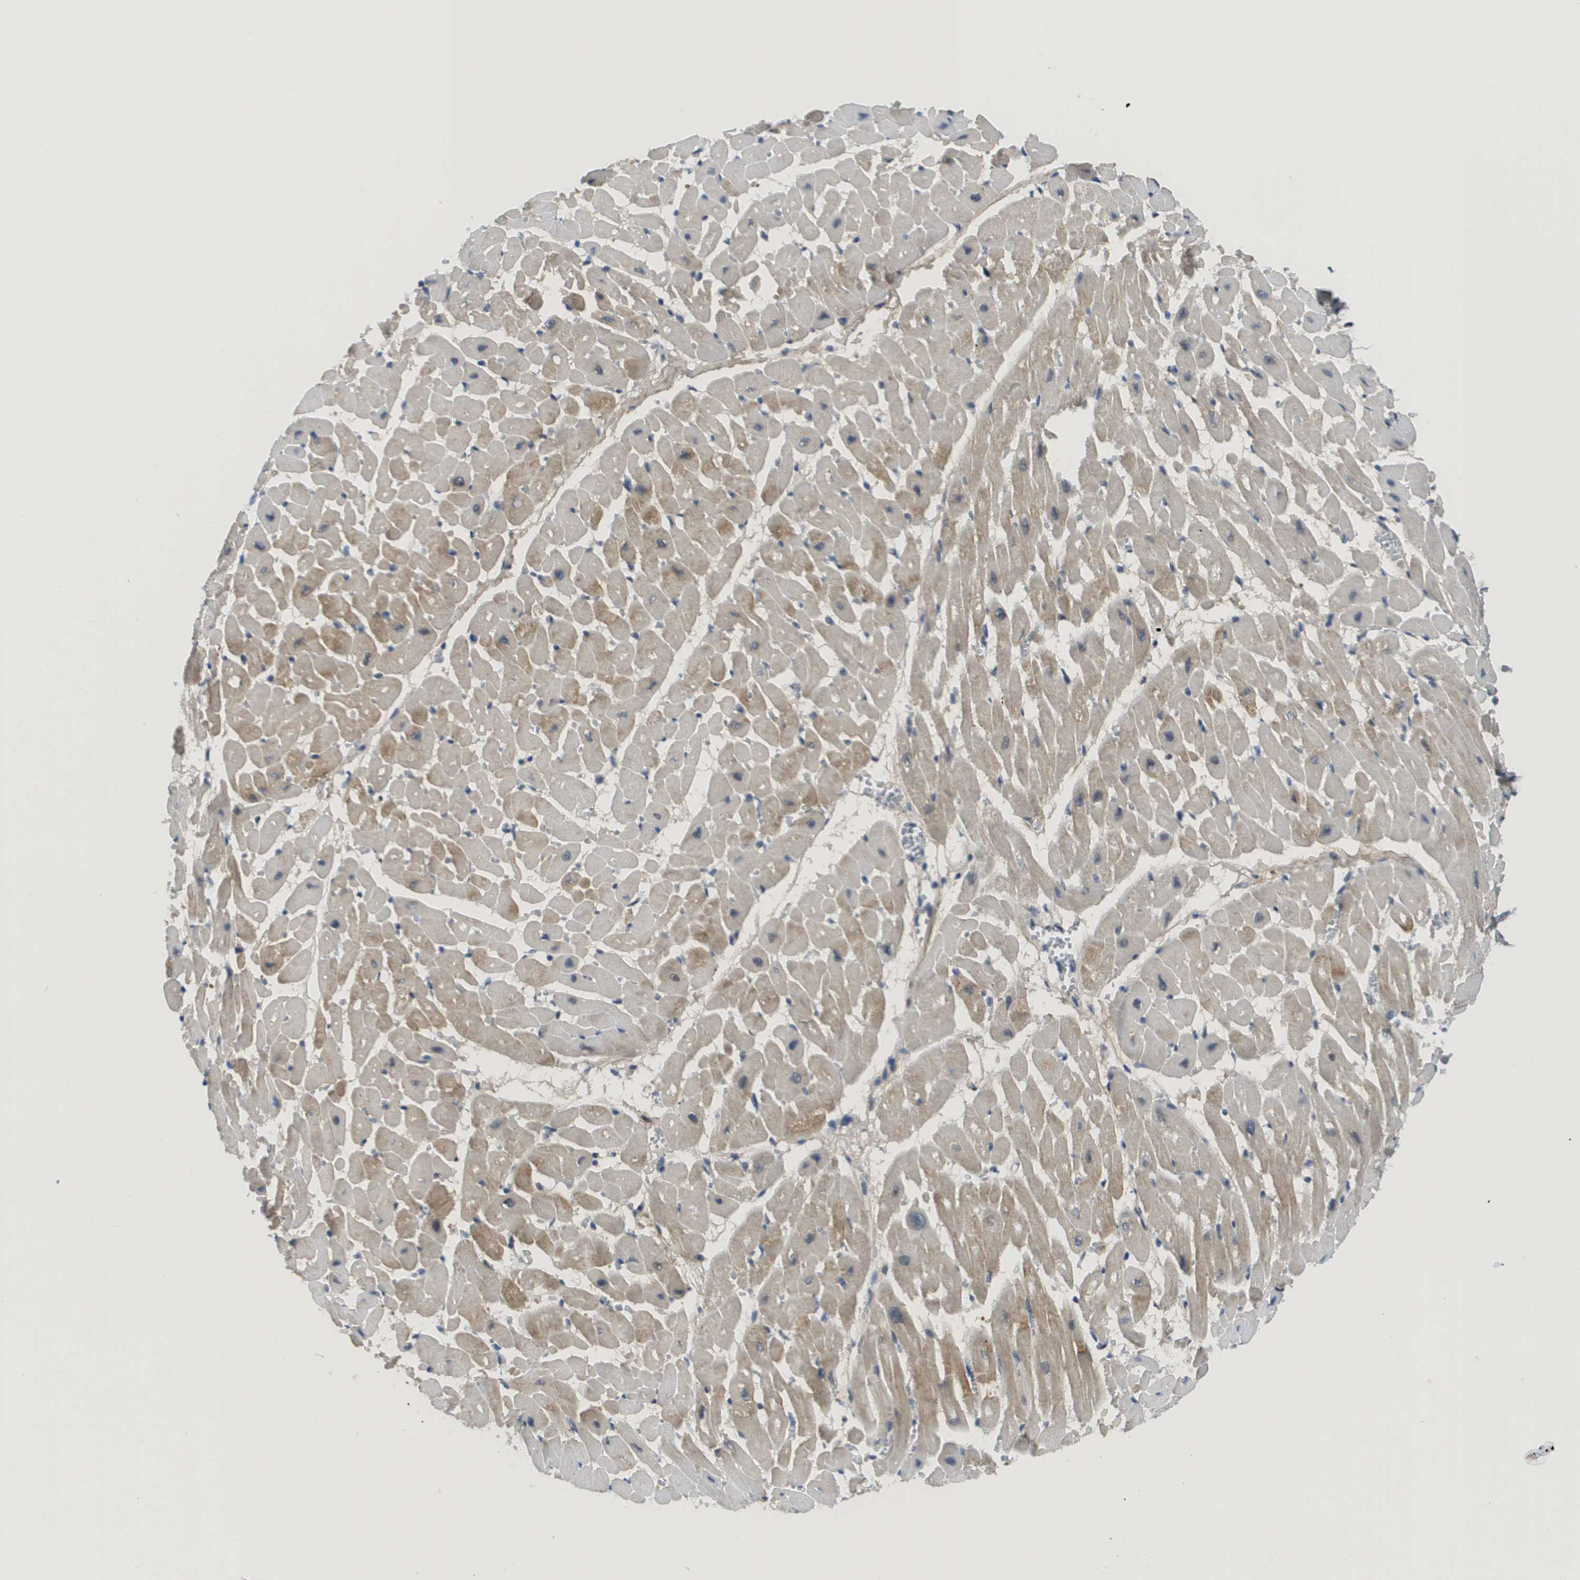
{"staining": {"intensity": "weak", "quantity": "25%-75%", "location": "cytoplasmic/membranous"}, "tissue": "heart muscle", "cell_type": "Cardiomyocytes", "image_type": "normal", "snomed": [{"axis": "morphology", "description": "Normal tissue, NOS"}, {"axis": "topography", "description": "Heart"}], "caption": "A photomicrograph of human heart muscle stained for a protein demonstrates weak cytoplasmic/membranous brown staining in cardiomyocytes.", "gene": "SMARCAD1", "patient": {"sex": "male", "age": 45}}